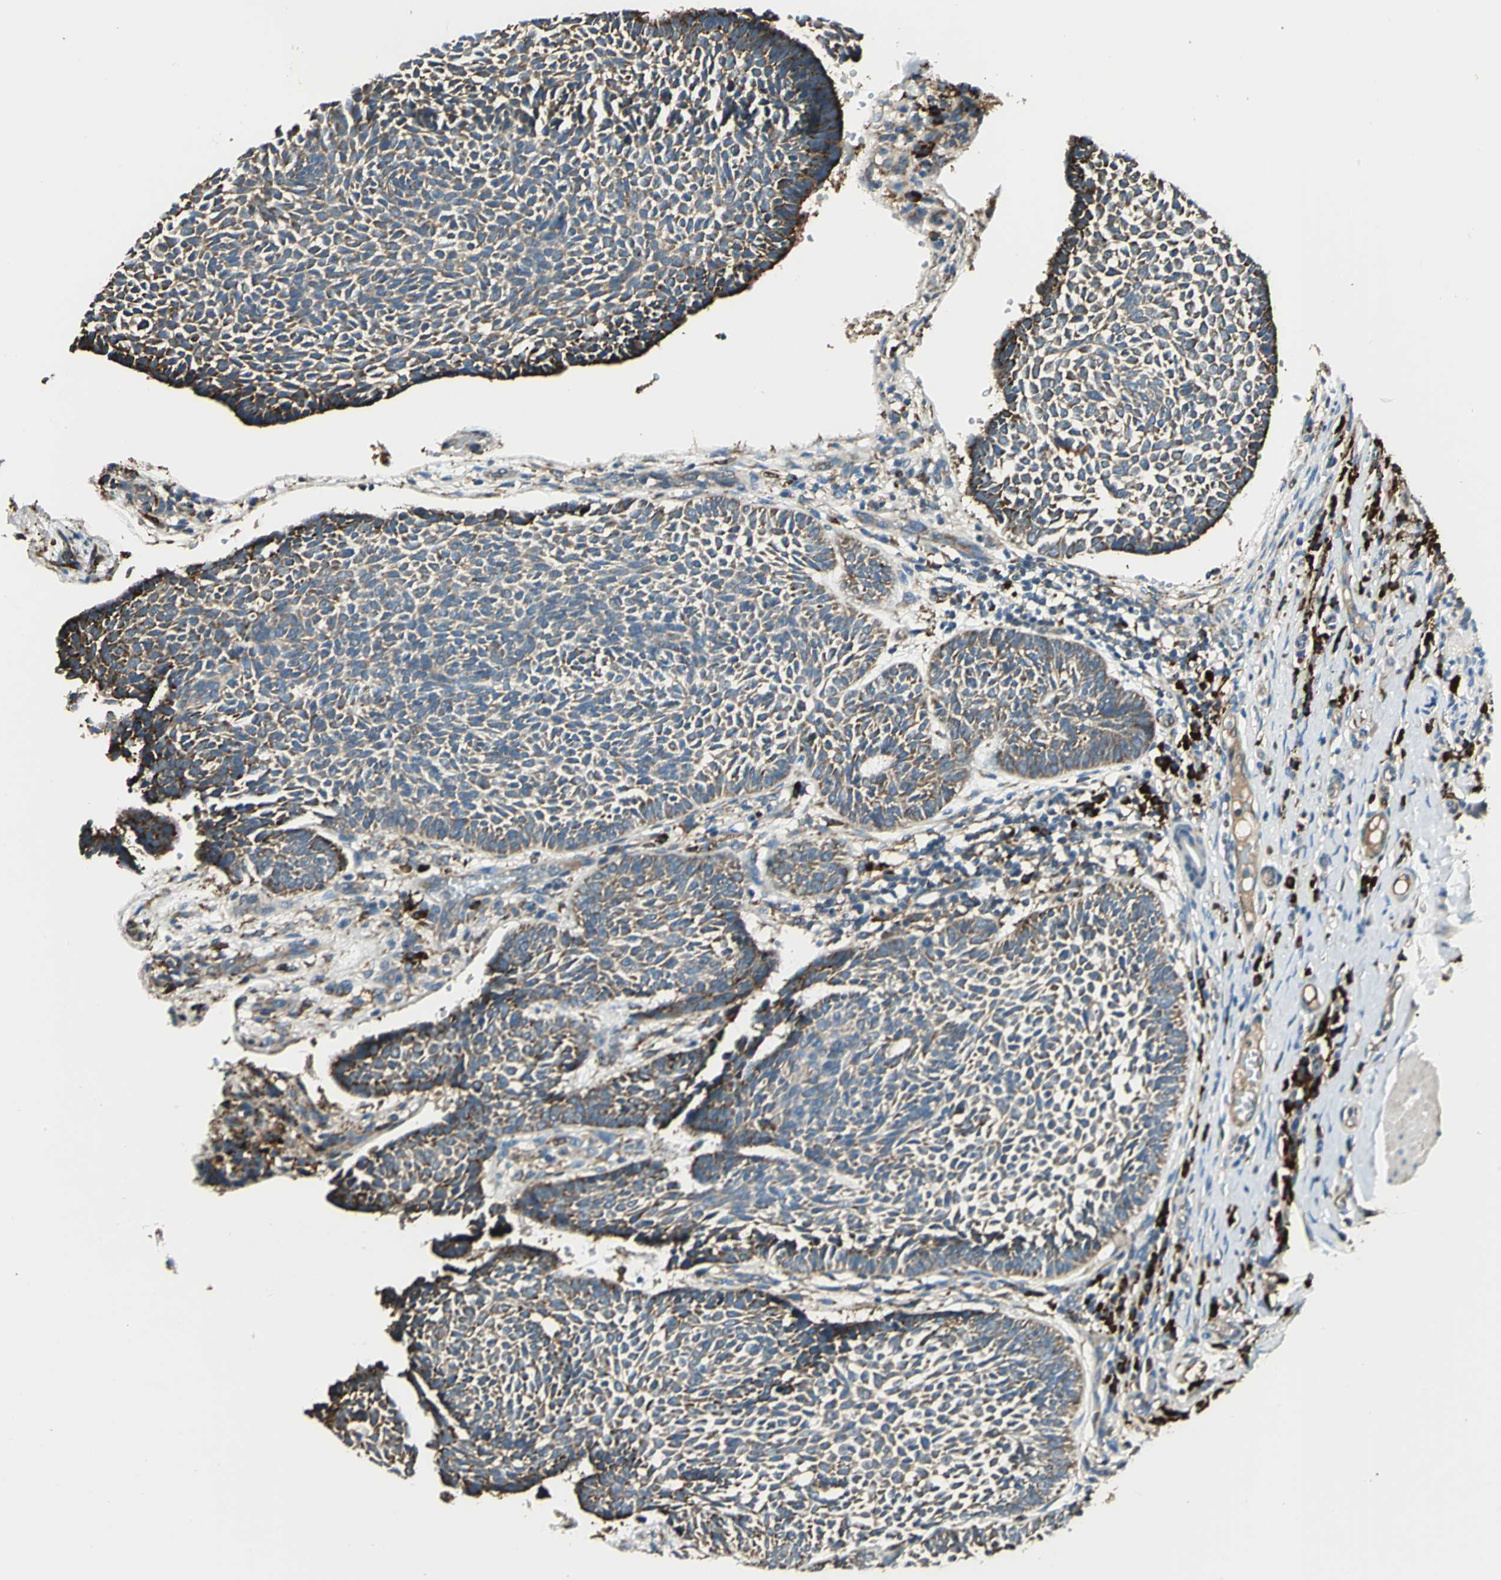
{"staining": {"intensity": "moderate", "quantity": ">75%", "location": "cytoplasmic/membranous"}, "tissue": "skin cancer", "cell_type": "Tumor cells", "image_type": "cancer", "snomed": [{"axis": "morphology", "description": "Normal tissue, NOS"}, {"axis": "morphology", "description": "Basal cell carcinoma"}, {"axis": "topography", "description": "Skin"}], "caption": "Immunohistochemical staining of human basal cell carcinoma (skin) displays medium levels of moderate cytoplasmic/membranous expression in approximately >75% of tumor cells.", "gene": "PDIA4", "patient": {"sex": "male", "age": 87}}